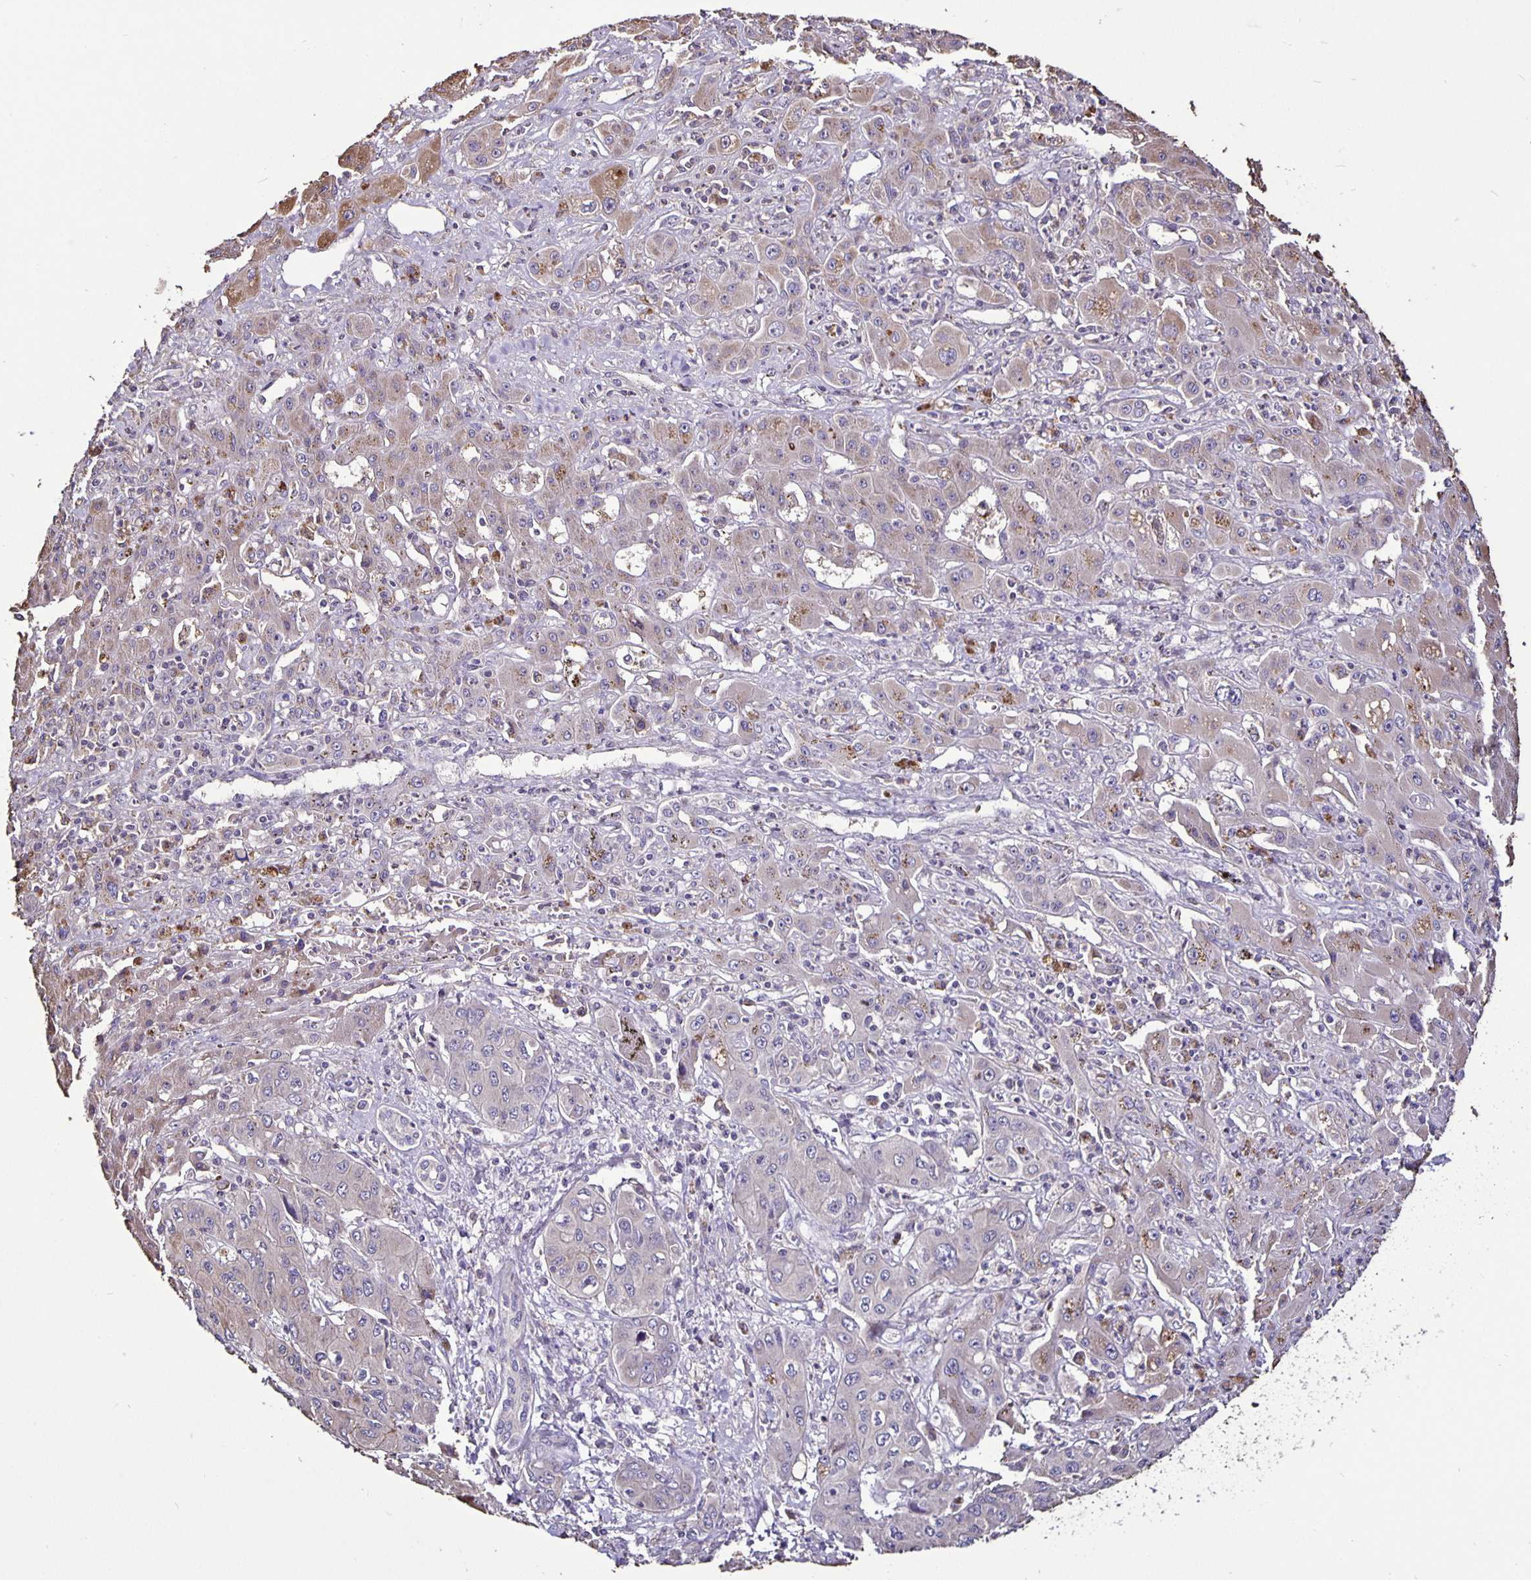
{"staining": {"intensity": "negative", "quantity": "none", "location": "none"}, "tissue": "liver cancer", "cell_type": "Tumor cells", "image_type": "cancer", "snomed": [{"axis": "morphology", "description": "Cholangiocarcinoma"}, {"axis": "topography", "description": "Liver"}], "caption": "Liver cancer (cholangiocarcinoma) was stained to show a protein in brown. There is no significant expression in tumor cells.", "gene": "FCER1A", "patient": {"sex": "male", "age": 67}}